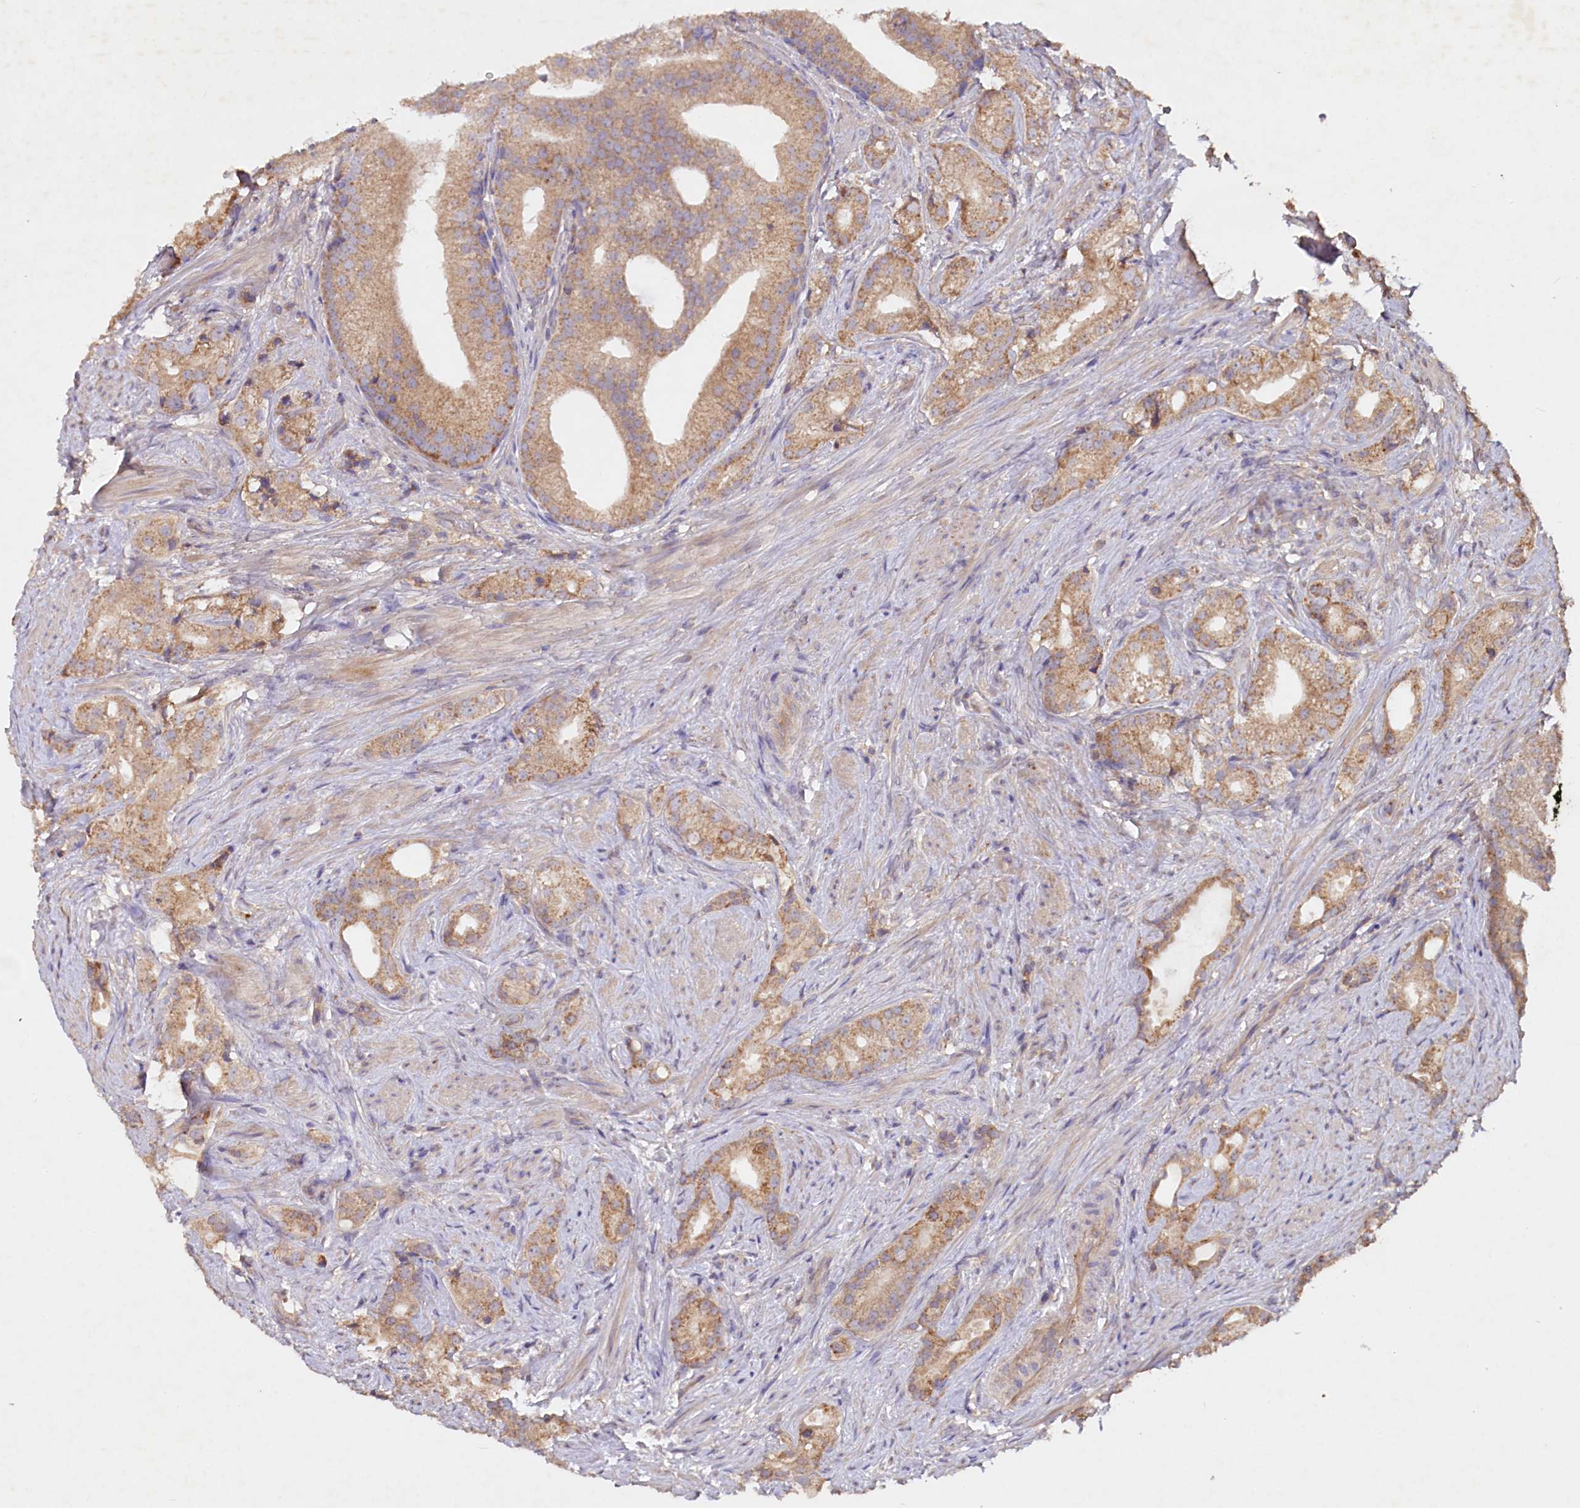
{"staining": {"intensity": "moderate", "quantity": ">75%", "location": "cytoplasmic/membranous"}, "tissue": "prostate cancer", "cell_type": "Tumor cells", "image_type": "cancer", "snomed": [{"axis": "morphology", "description": "Adenocarcinoma, Low grade"}, {"axis": "topography", "description": "Prostate"}], "caption": "Moderate cytoplasmic/membranous protein positivity is seen in approximately >75% of tumor cells in prostate adenocarcinoma (low-grade).", "gene": "ETFBKMT", "patient": {"sex": "male", "age": 71}}